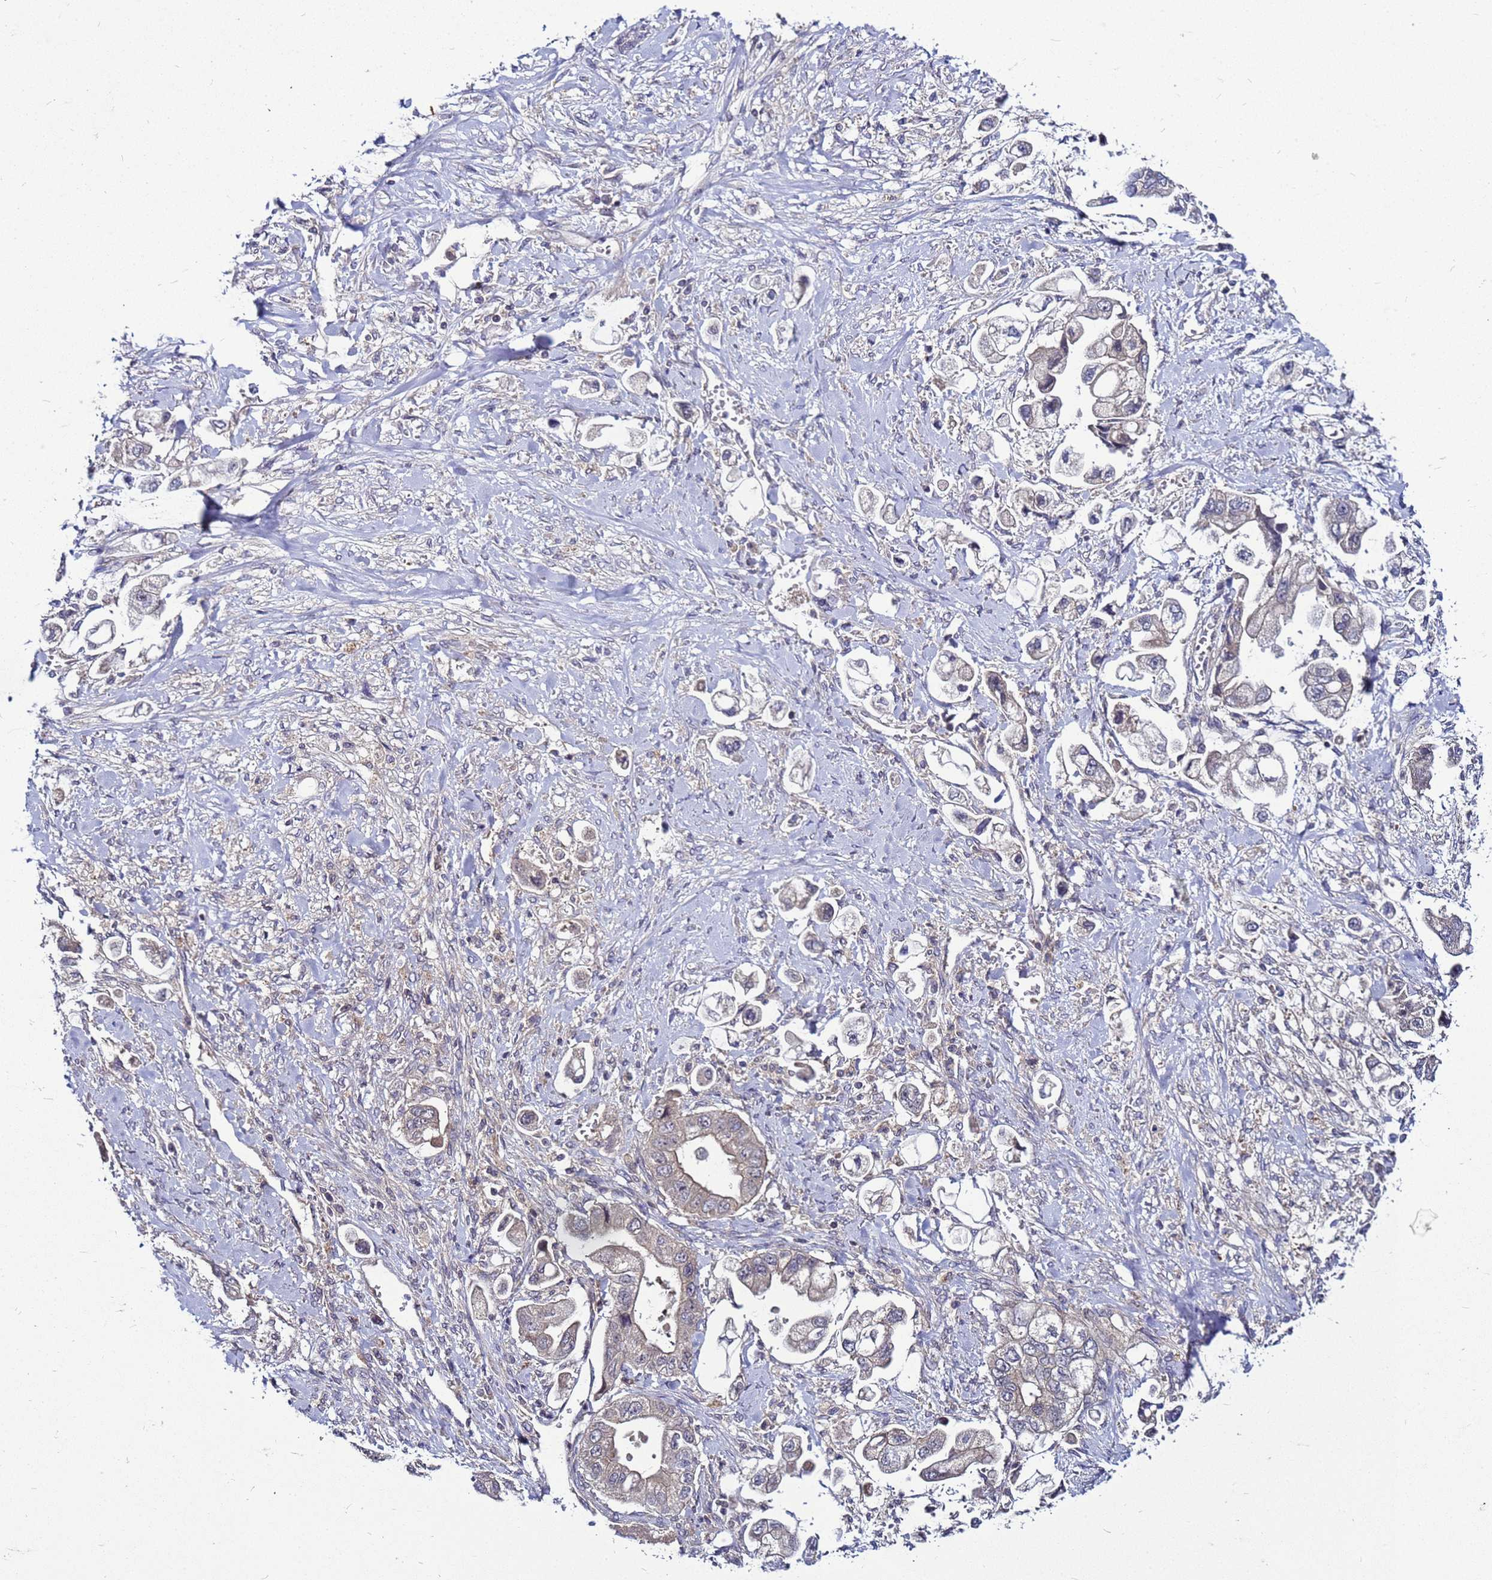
{"staining": {"intensity": "negative", "quantity": "none", "location": "none"}, "tissue": "stomach cancer", "cell_type": "Tumor cells", "image_type": "cancer", "snomed": [{"axis": "morphology", "description": "Adenocarcinoma, NOS"}, {"axis": "topography", "description": "Stomach"}], "caption": "Immunohistochemistry micrograph of human adenocarcinoma (stomach) stained for a protein (brown), which exhibits no staining in tumor cells.", "gene": "SAT1", "patient": {"sex": "male", "age": 62}}